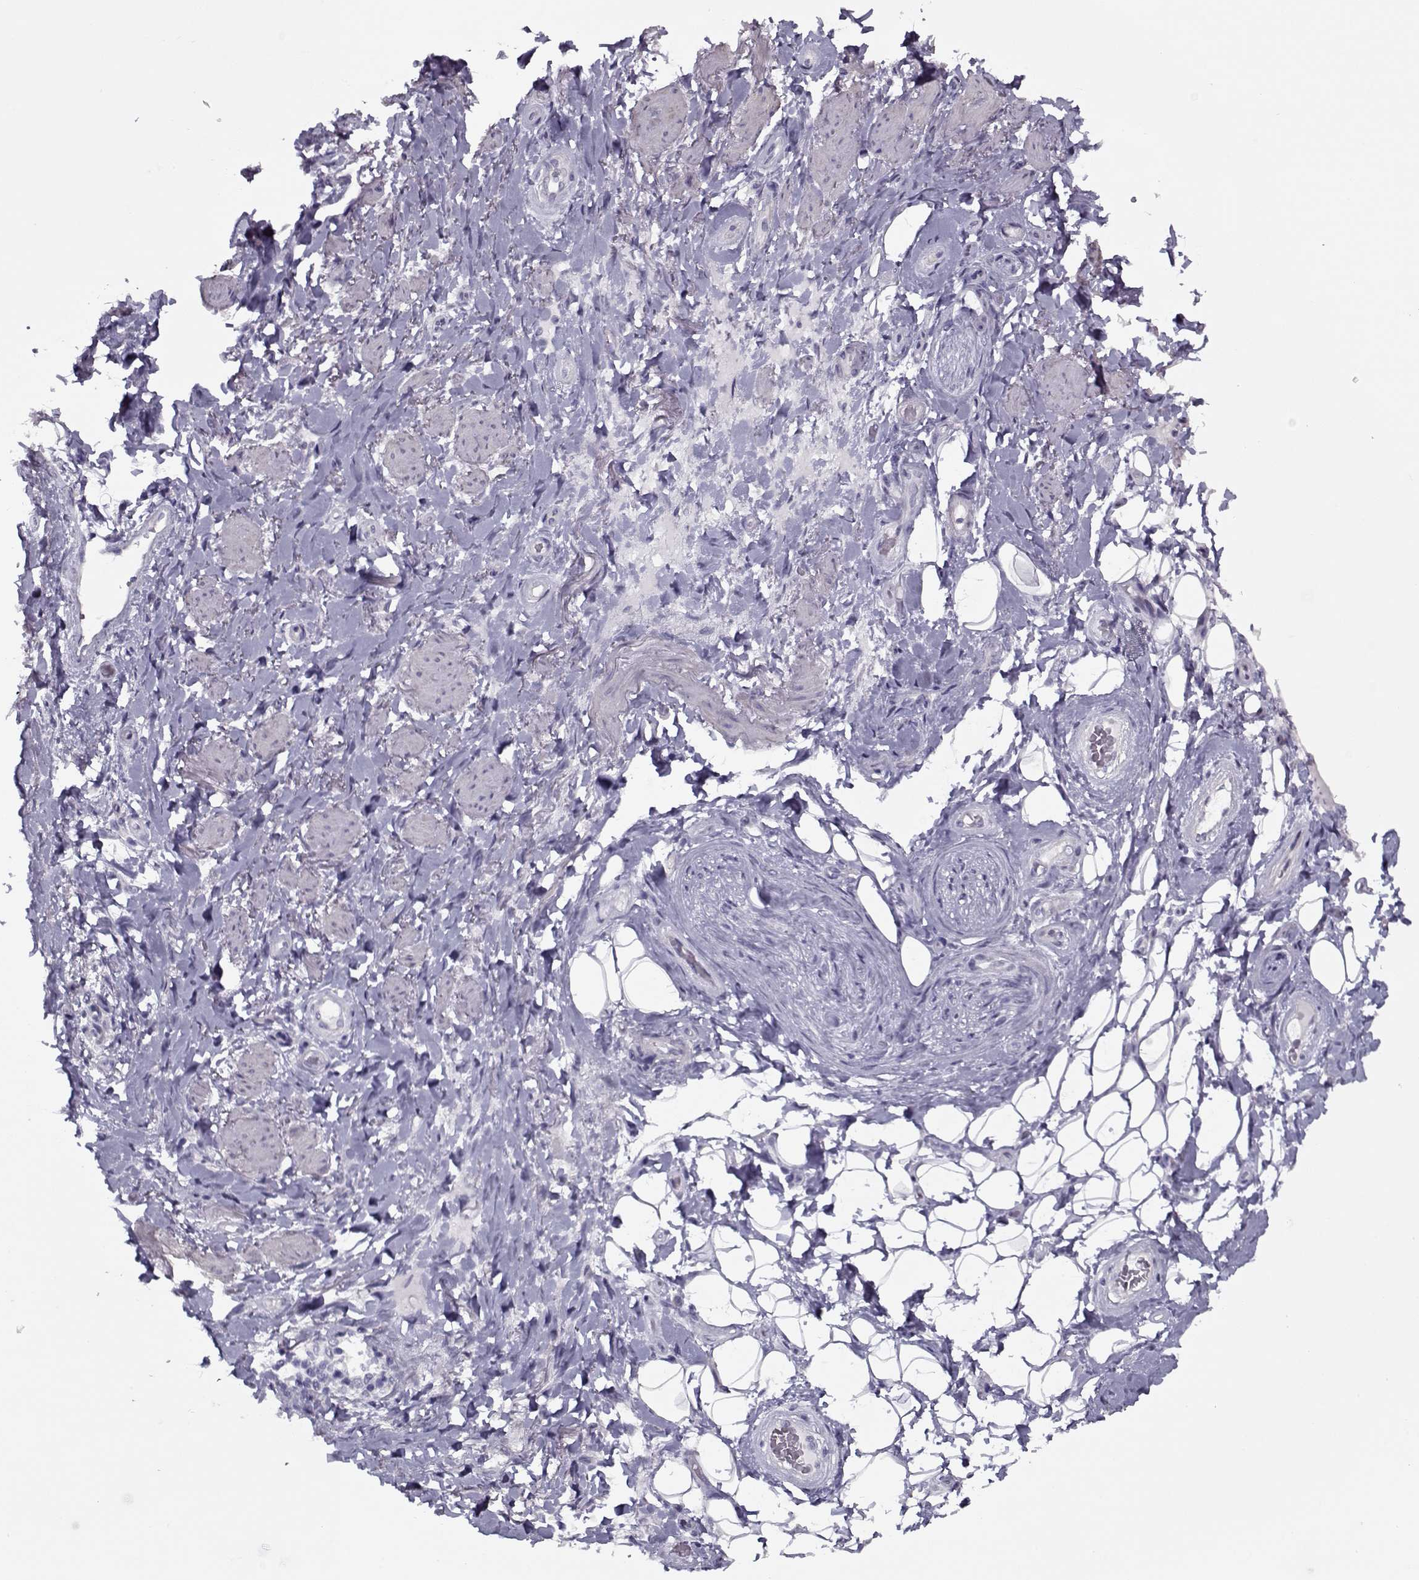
{"staining": {"intensity": "negative", "quantity": "none", "location": "none"}, "tissue": "adipose tissue", "cell_type": "Adipocytes", "image_type": "normal", "snomed": [{"axis": "morphology", "description": "Normal tissue, NOS"}, {"axis": "topography", "description": "Anal"}, {"axis": "topography", "description": "Peripheral nerve tissue"}], "caption": "A photomicrograph of human adipose tissue is negative for staining in adipocytes. (Stains: DAB immunohistochemistry (IHC) with hematoxylin counter stain, Microscopy: brightfield microscopy at high magnification).", "gene": "CIBAR1", "patient": {"sex": "male", "age": 53}}